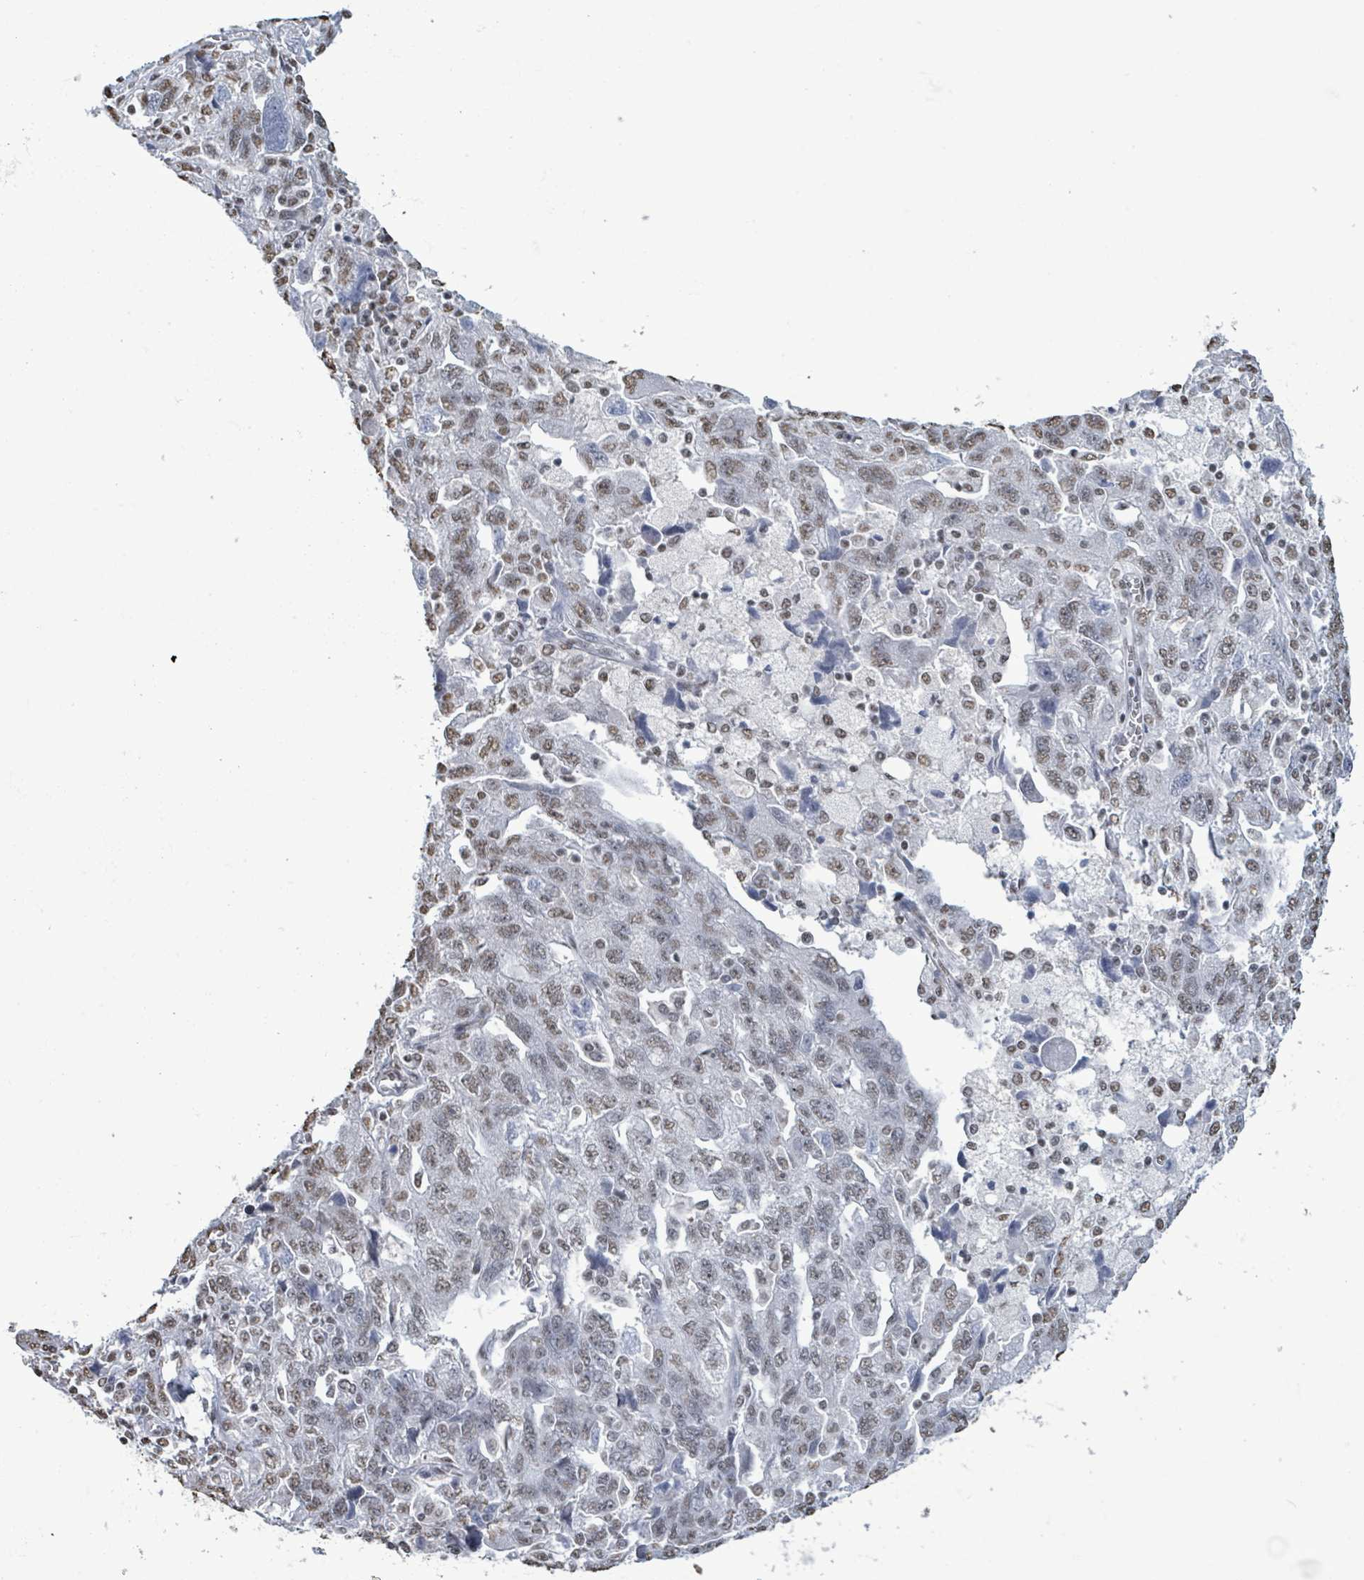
{"staining": {"intensity": "weak", "quantity": ">75%", "location": "nuclear"}, "tissue": "ovarian cancer", "cell_type": "Tumor cells", "image_type": "cancer", "snomed": [{"axis": "morphology", "description": "Carcinoma, NOS"}, {"axis": "morphology", "description": "Cystadenocarcinoma, serous, NOS"}, {"axis": "topography", "description": "Ovary"}], "caption": "Immunohistochemical staining of ovarian cancer displays low levels of weak nuclear protein expression in approximately >75% of tumor cells.", "gene": "SAMD14", "patient": {"sex": "female", "age": 69}}